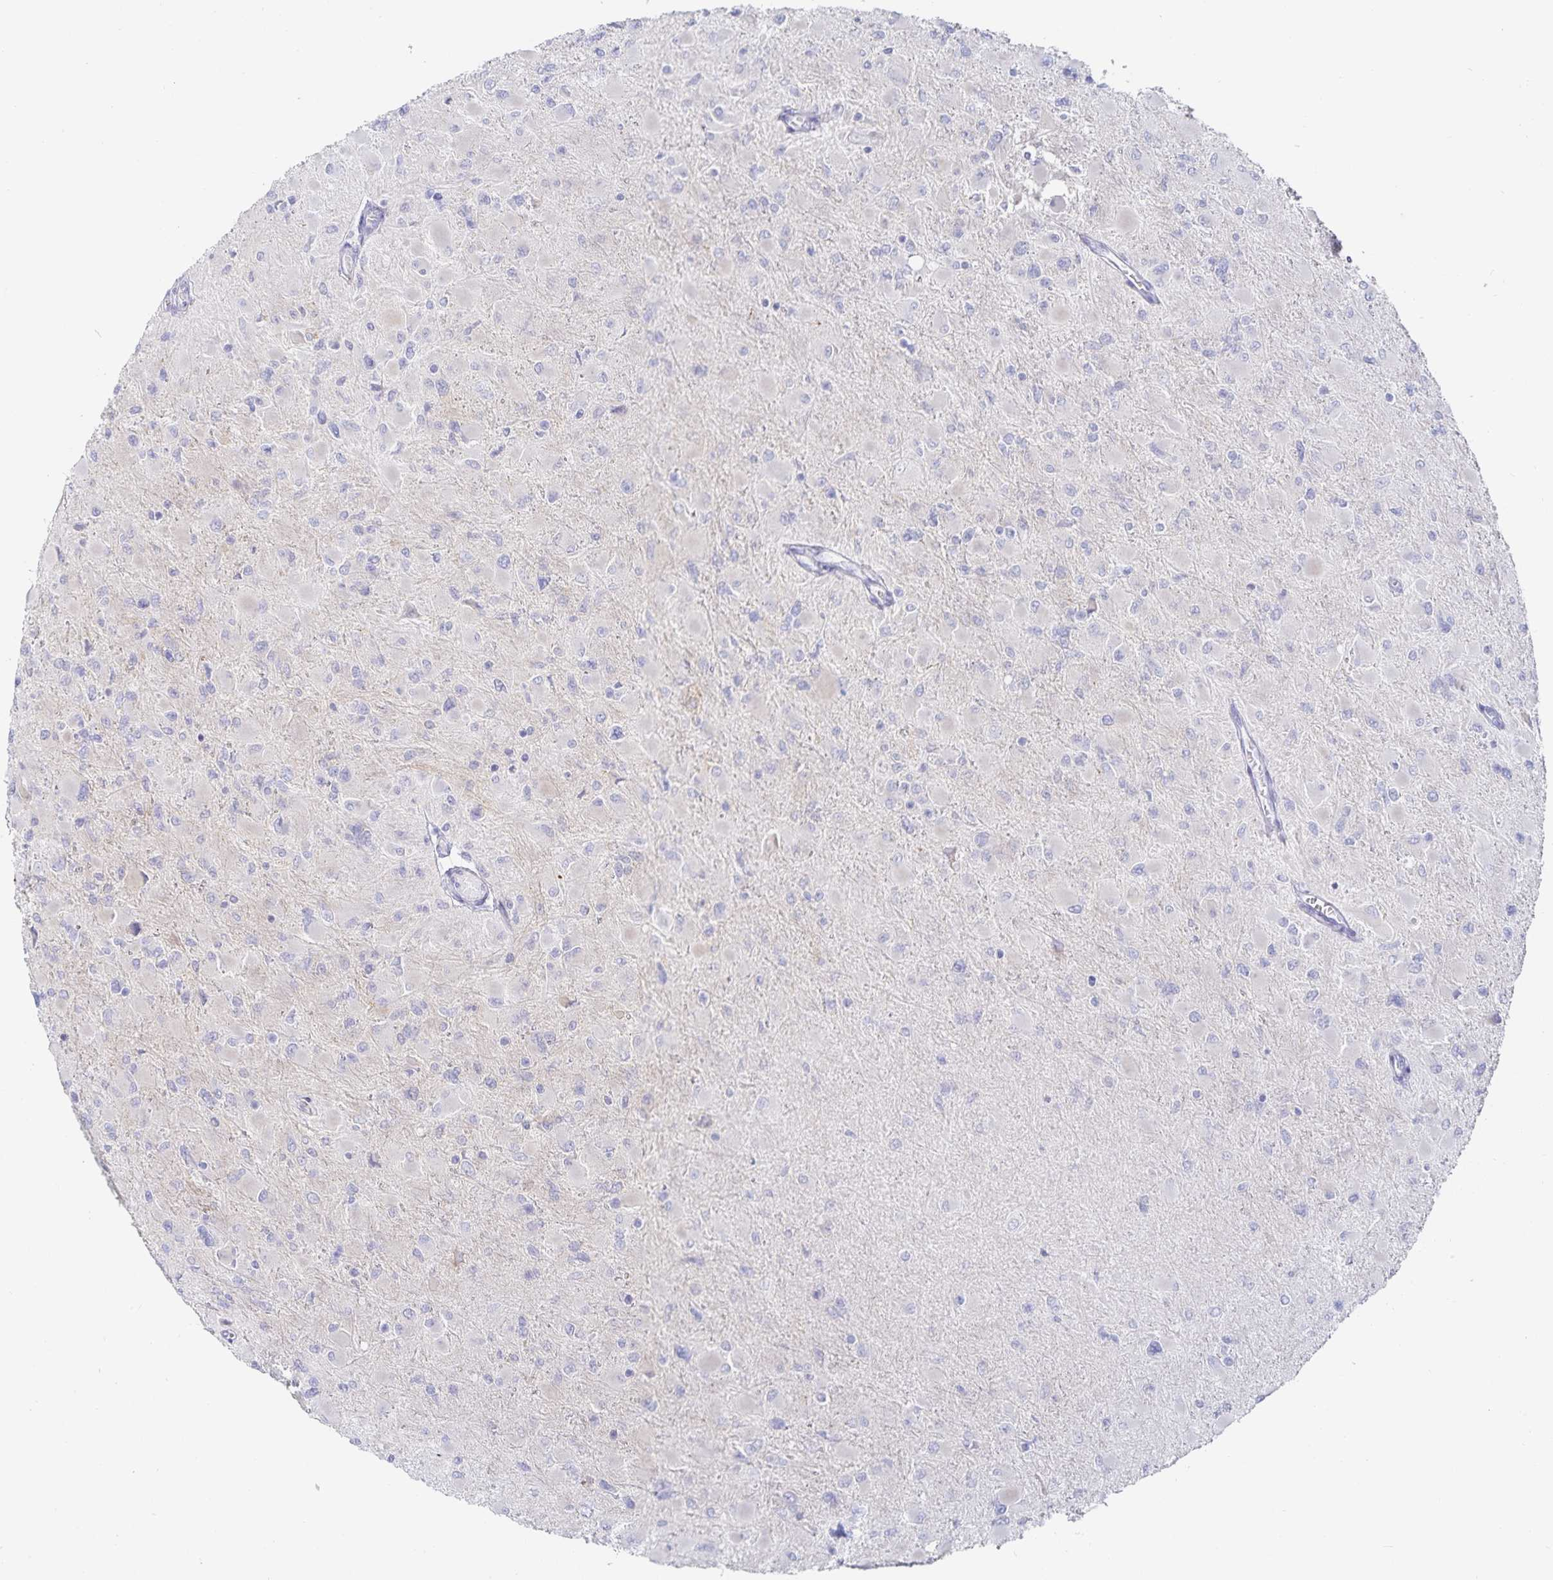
{"staining": {"intensity": "negative", "quantity": "none", "location": "none"}, "tissue": "glioma", "cell_type": "Tumor cells", "image_type": "cancer", "snomed": [{"axis": "morphology", "description": "Glioma, malignant, High grade"}, {"axis": "topography", "description": "Cerebral cortex"}], "caption": "This is an immunohistochemistry image of malignant high-grade glioma. There is no expression in tumor cells.", "gene": "SFTPA1", "patient": {"sex": "female", "age": 36}}